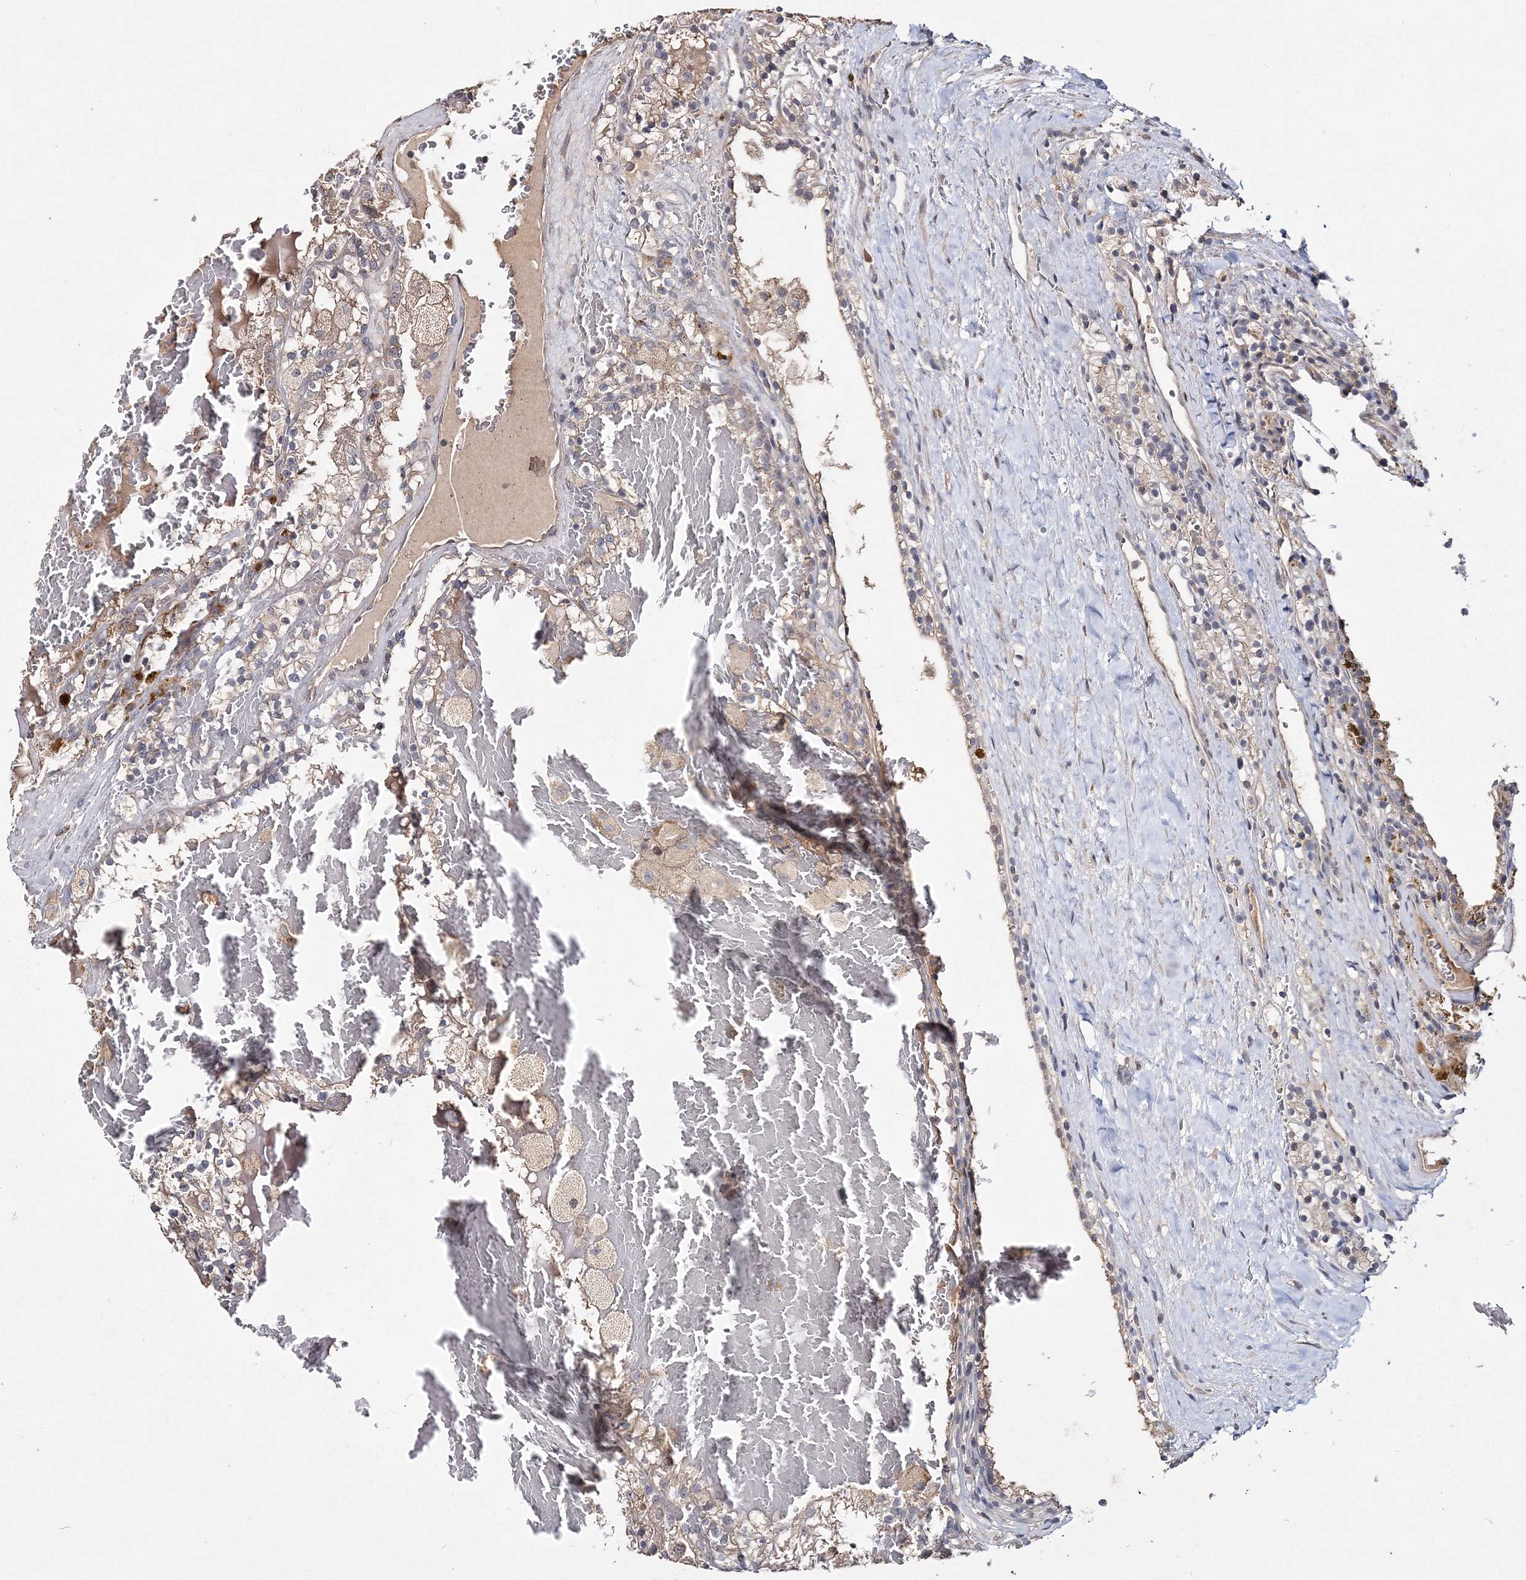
{"staining": {"intensity": "weak", "quantity": "<25%", "location": "cytoplasmic/membranous"}, "tissue": "renal cancer", "cell_type": "Tumor cells", "image_type": "cancer", "snomed": [{"axis": "morphology", "description": "Adenocarcinoma, NOS"}, {"axis": "topography", "description": "Kidney"}], "caption": "Image shows no protein positivity in tumor cells of renal adenocarcinoma tissue.", "gene": "GJB5", "patient": {"sex": "female", "age": 56}}